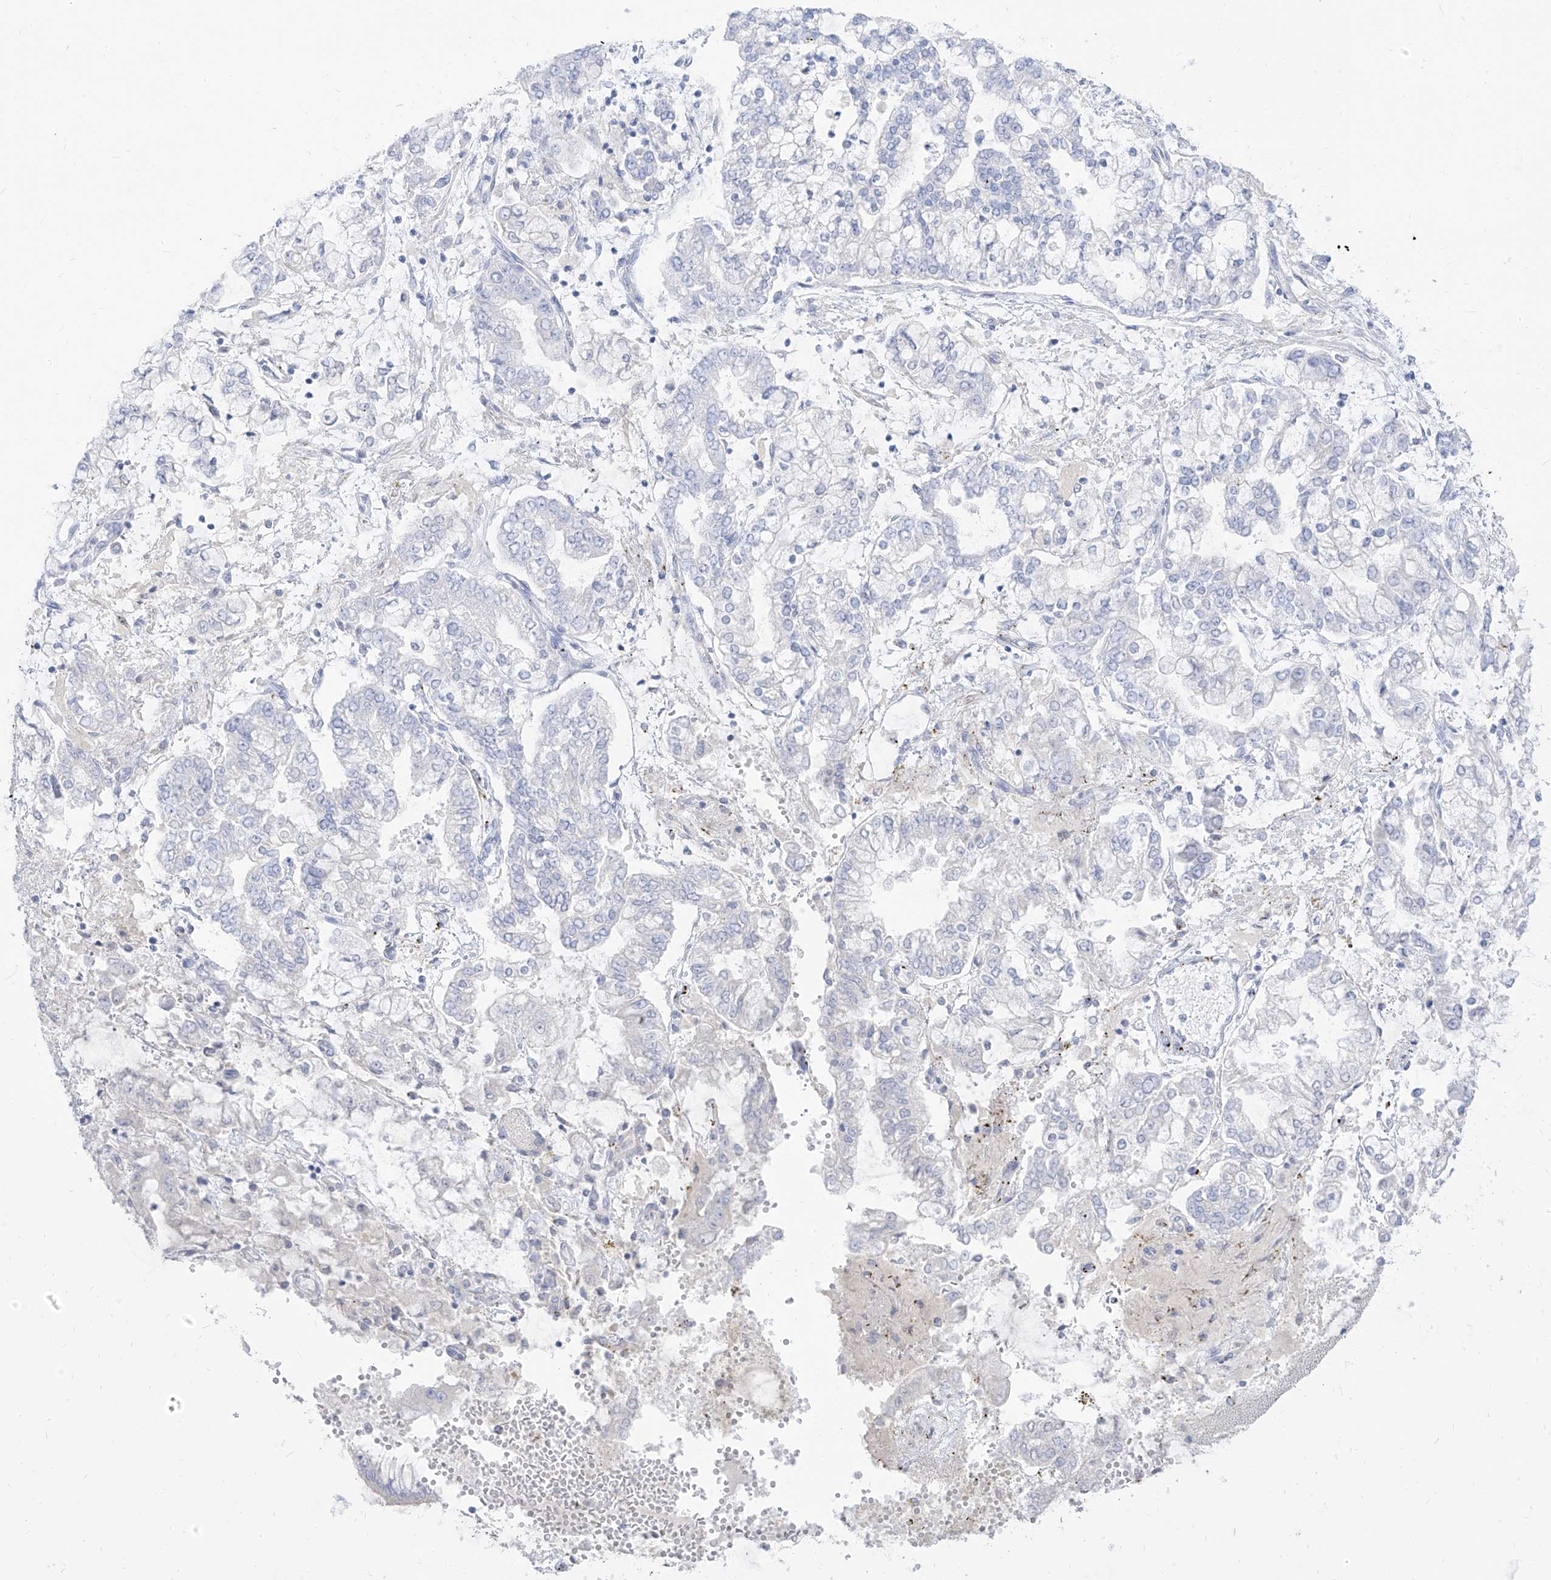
{"staining": {"intensity": "negative", "quantity": "none", "location": "none"}, "tissue": "stomach cancer", "cell_type": "Tumor cells", "image_type": "cancer", "snomed": [{"axis": "morphology", "description": "Normal tissue, NOS"}, {"axis": "morphology", "description": "Adenocarcinoma, NOS"}, {"axis": "topography", "description": "Stomach, upper"}, {"axis": "topography", "description": "Stomach"}], "caption": "There is no significant staining in tumor cells of stomach cancer.", "gene": "ARHGEF40", "patient": {"sex": "male", "age": 76}}